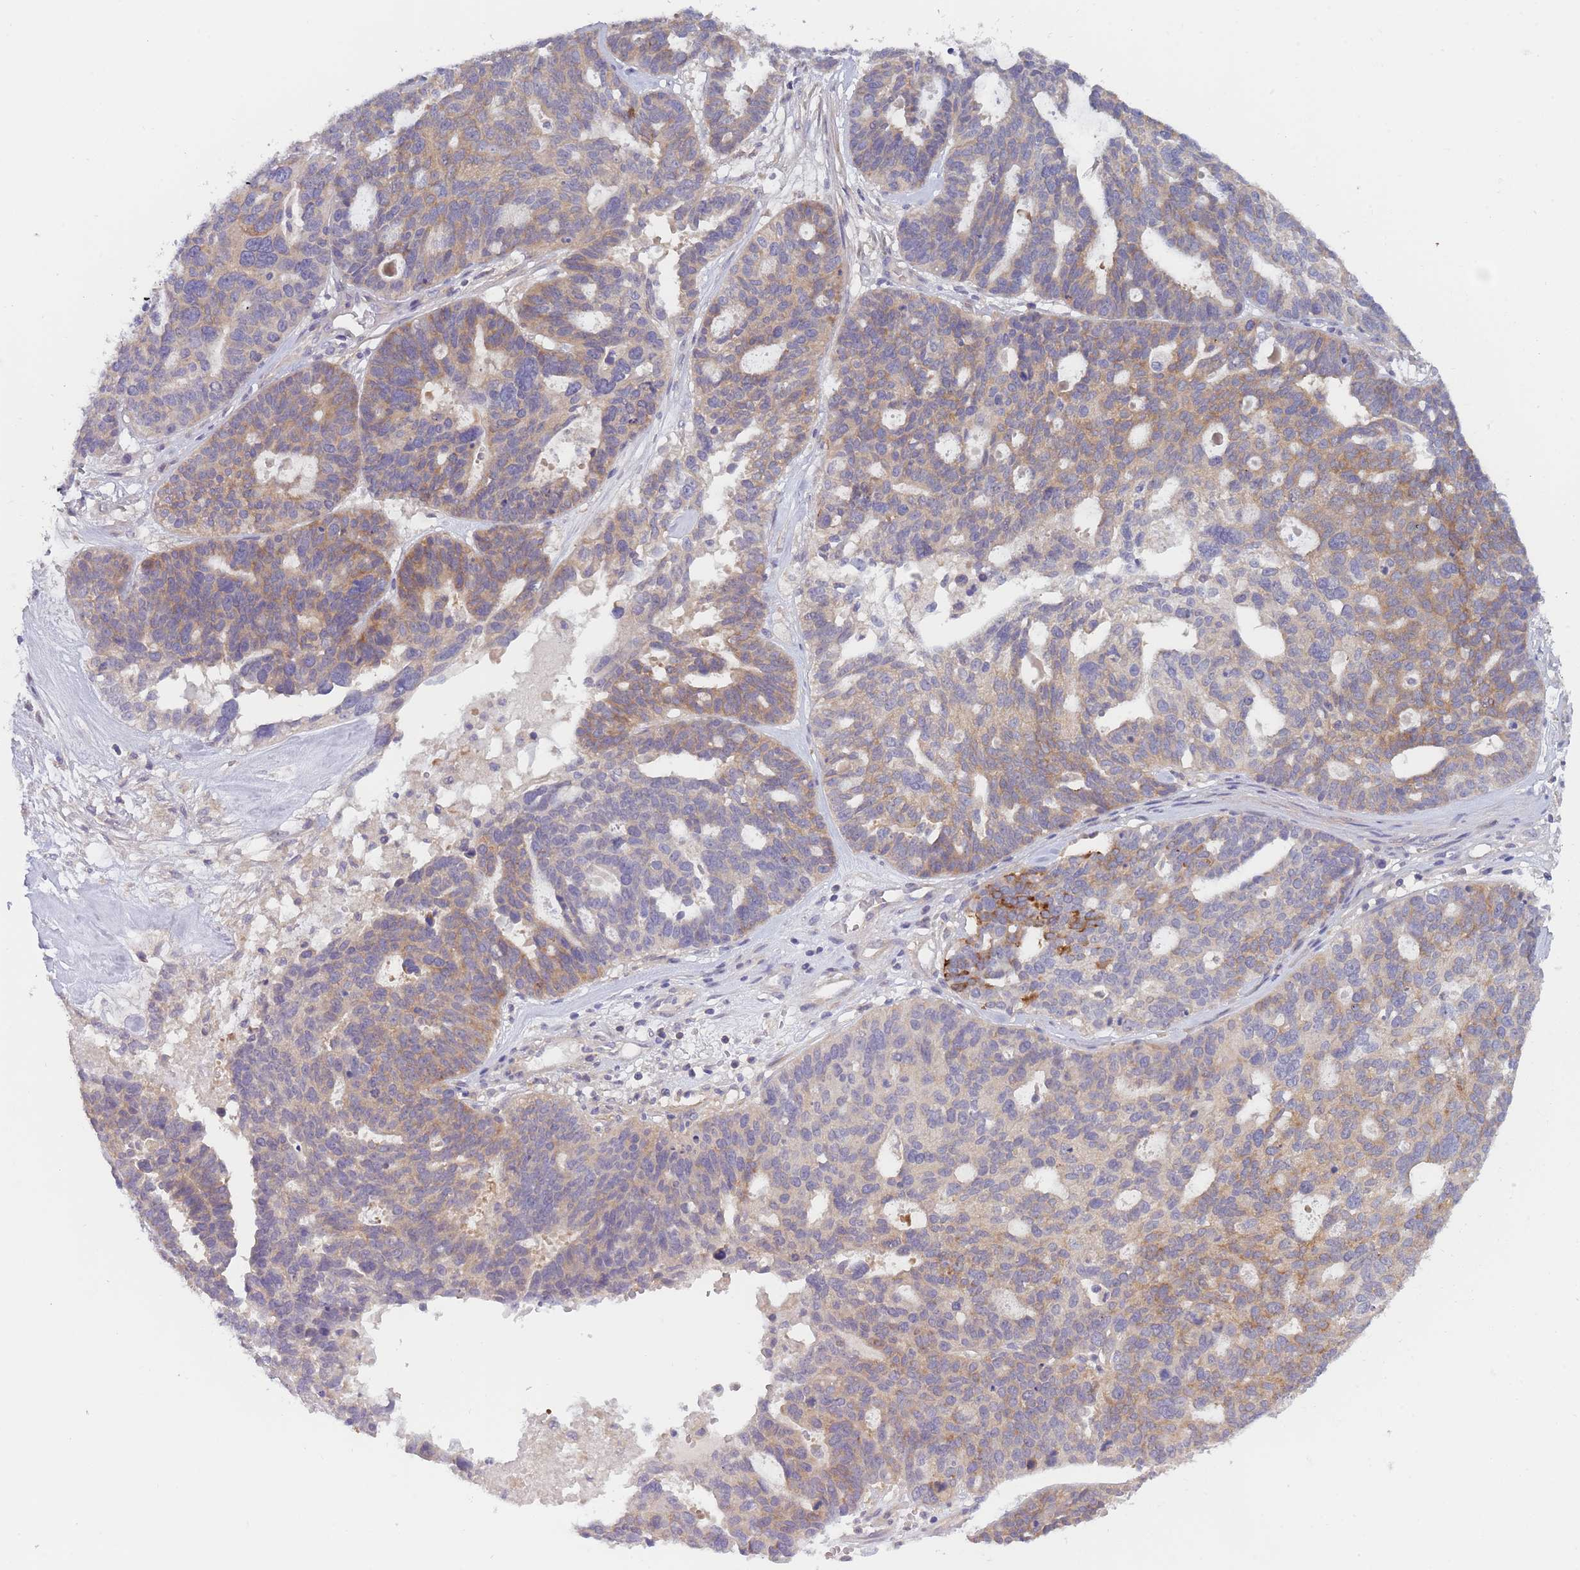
{"staining": {"intensity": "moderate", "quantity": "<25%", "location": "cytoplasmic/membranous"}, "tissue": "ovarian cancer", "cell_type": "Tumor cells", "image_type": "cancer", "snomed": [{"axis": "morphology", "description": "Cystadenocarcinoma, serous, NOS"}, {"axis": "topography", "description": "Ovary"}], "caption": "Ovarian serous cystadenocarcinoma stained with a protein marker reveals moderate staining in tumor cells.", "gene": "WDR93", "patient": {"sex": "female", "age": 59}}